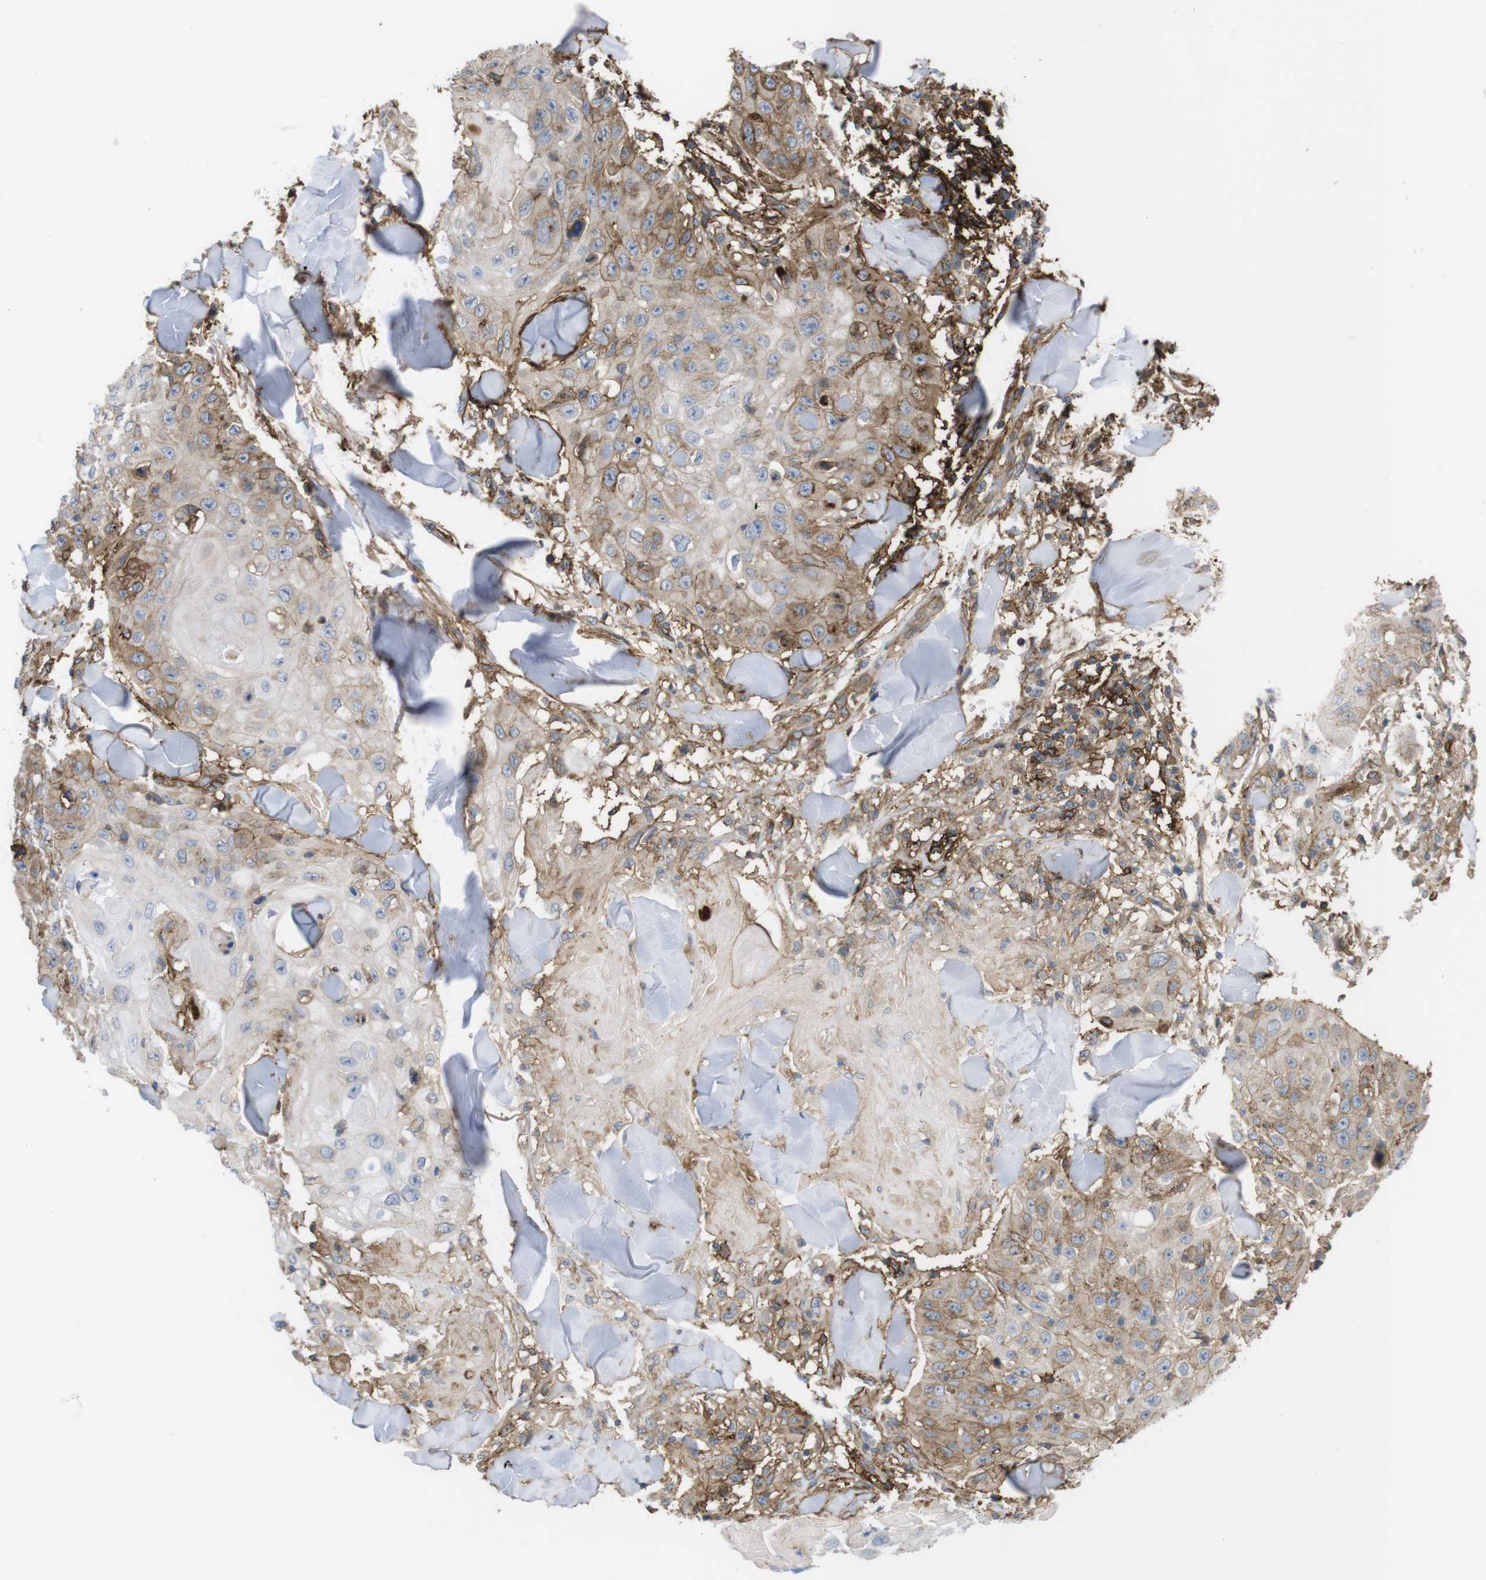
{"staining": {"intensity": "moderate", "quantity": "25%-75%", "location": "cytoplasmic/membranous"}, "tissue": "skin cancer", "cell_type": "Tumor cells", "image_type": "cancer", "snomed": [{"axis": "morphology", "description": "Squamous cell carcinoma, NOS"}, {"axis": "topography", "description": "Skin"}], "caption": "Immunohistochemical staining of skin squamous cell carcinoma displays moderate cytoplasmic/membranous protein positivity in about 25%-75% of tumor cells.", "gene": "CCR6", "patient": {"sex": "male", "age": 86}}